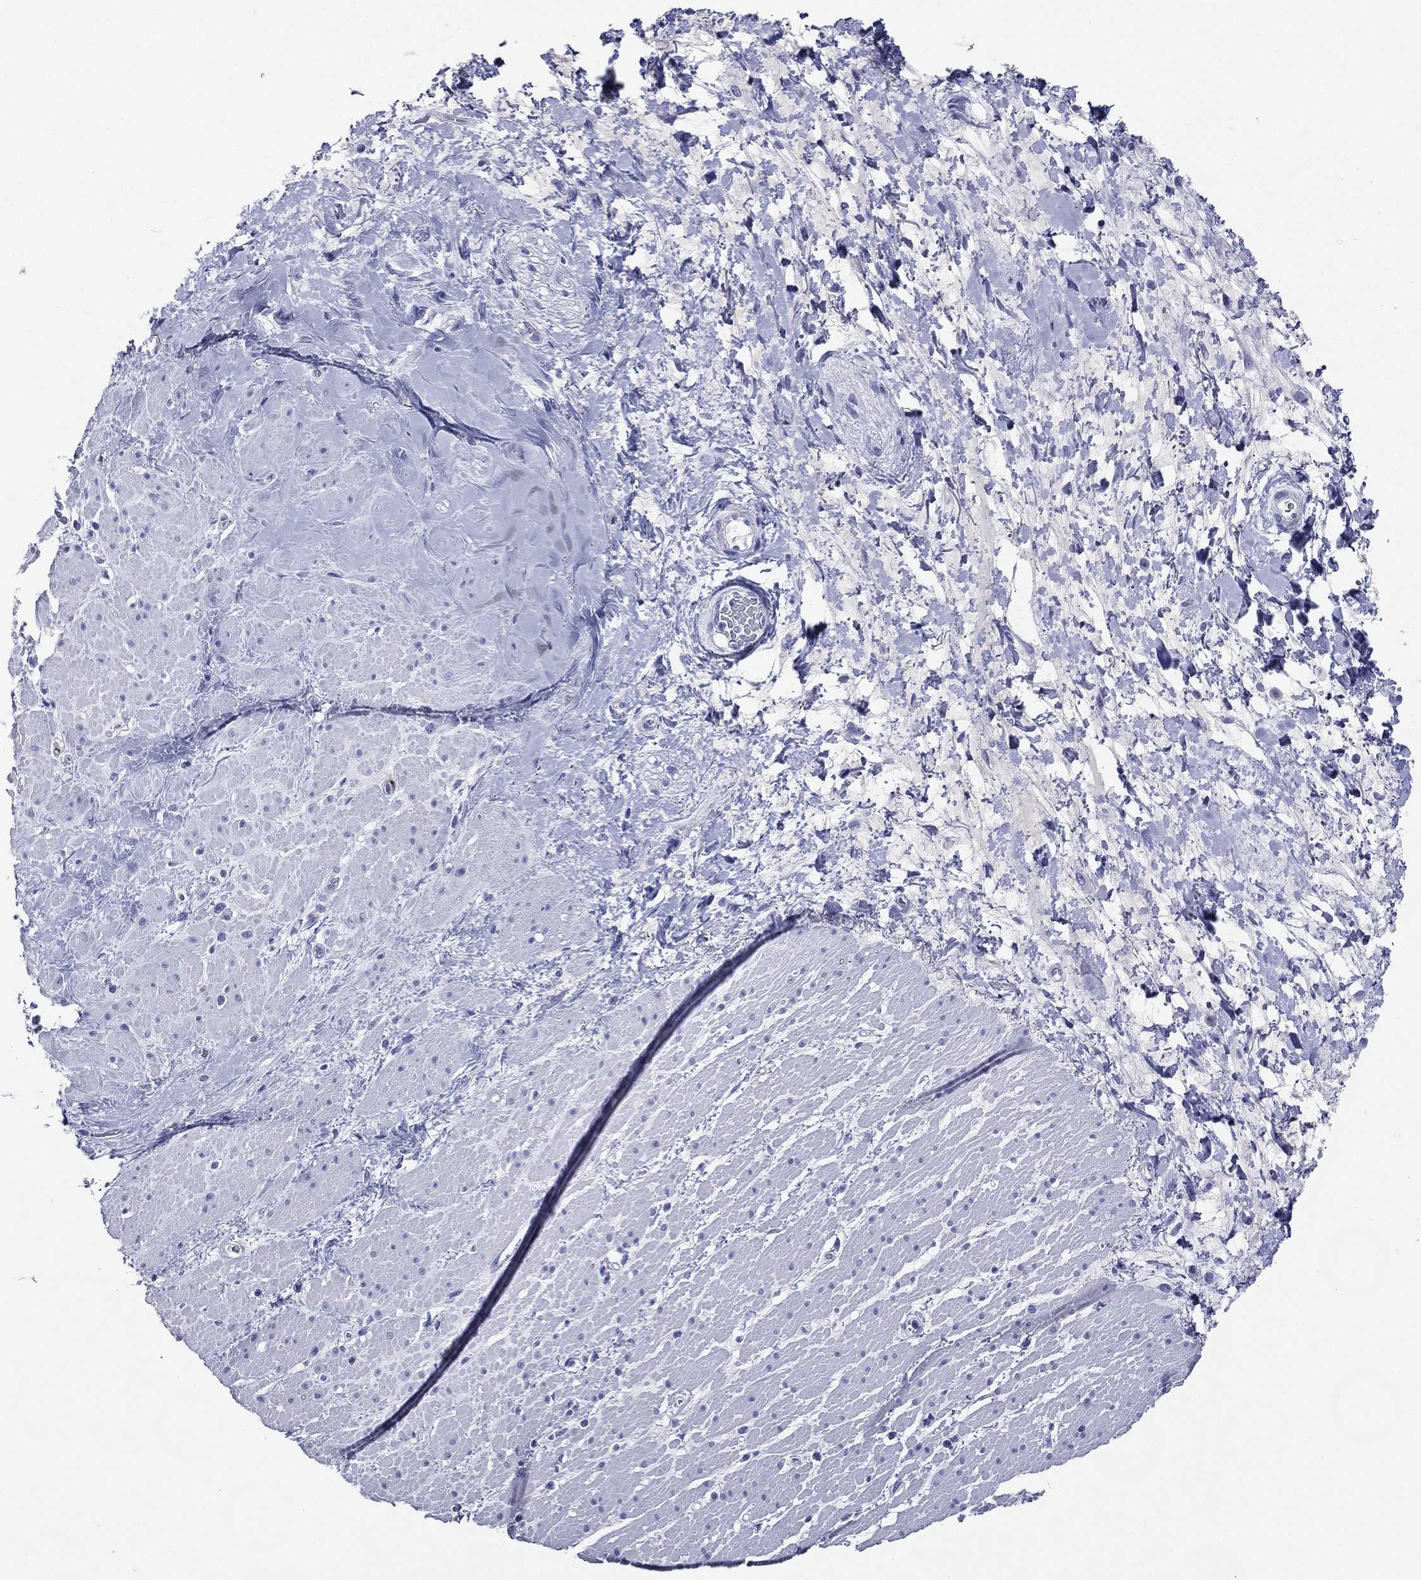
{"staining": {"intensity": "negative", "quantity": "none", "location": "none"}, "tissue": "smooth muscle", "cell_type": "Smooth muscle cells", "image_type": "normal", "snomed": [{"axis": "morphology", "description": "Normal tissue, NOS"}, {"axis": "topography", "description": "Soft tissue"}, {"axis": "topography", "description": "Smooth muscle"}], "caption": "The image demonstrates no significant expression in smooth muscle cells of smooth muscle.", "gene": "ACE2", "patient": {"sex": "male", "age": 72}}